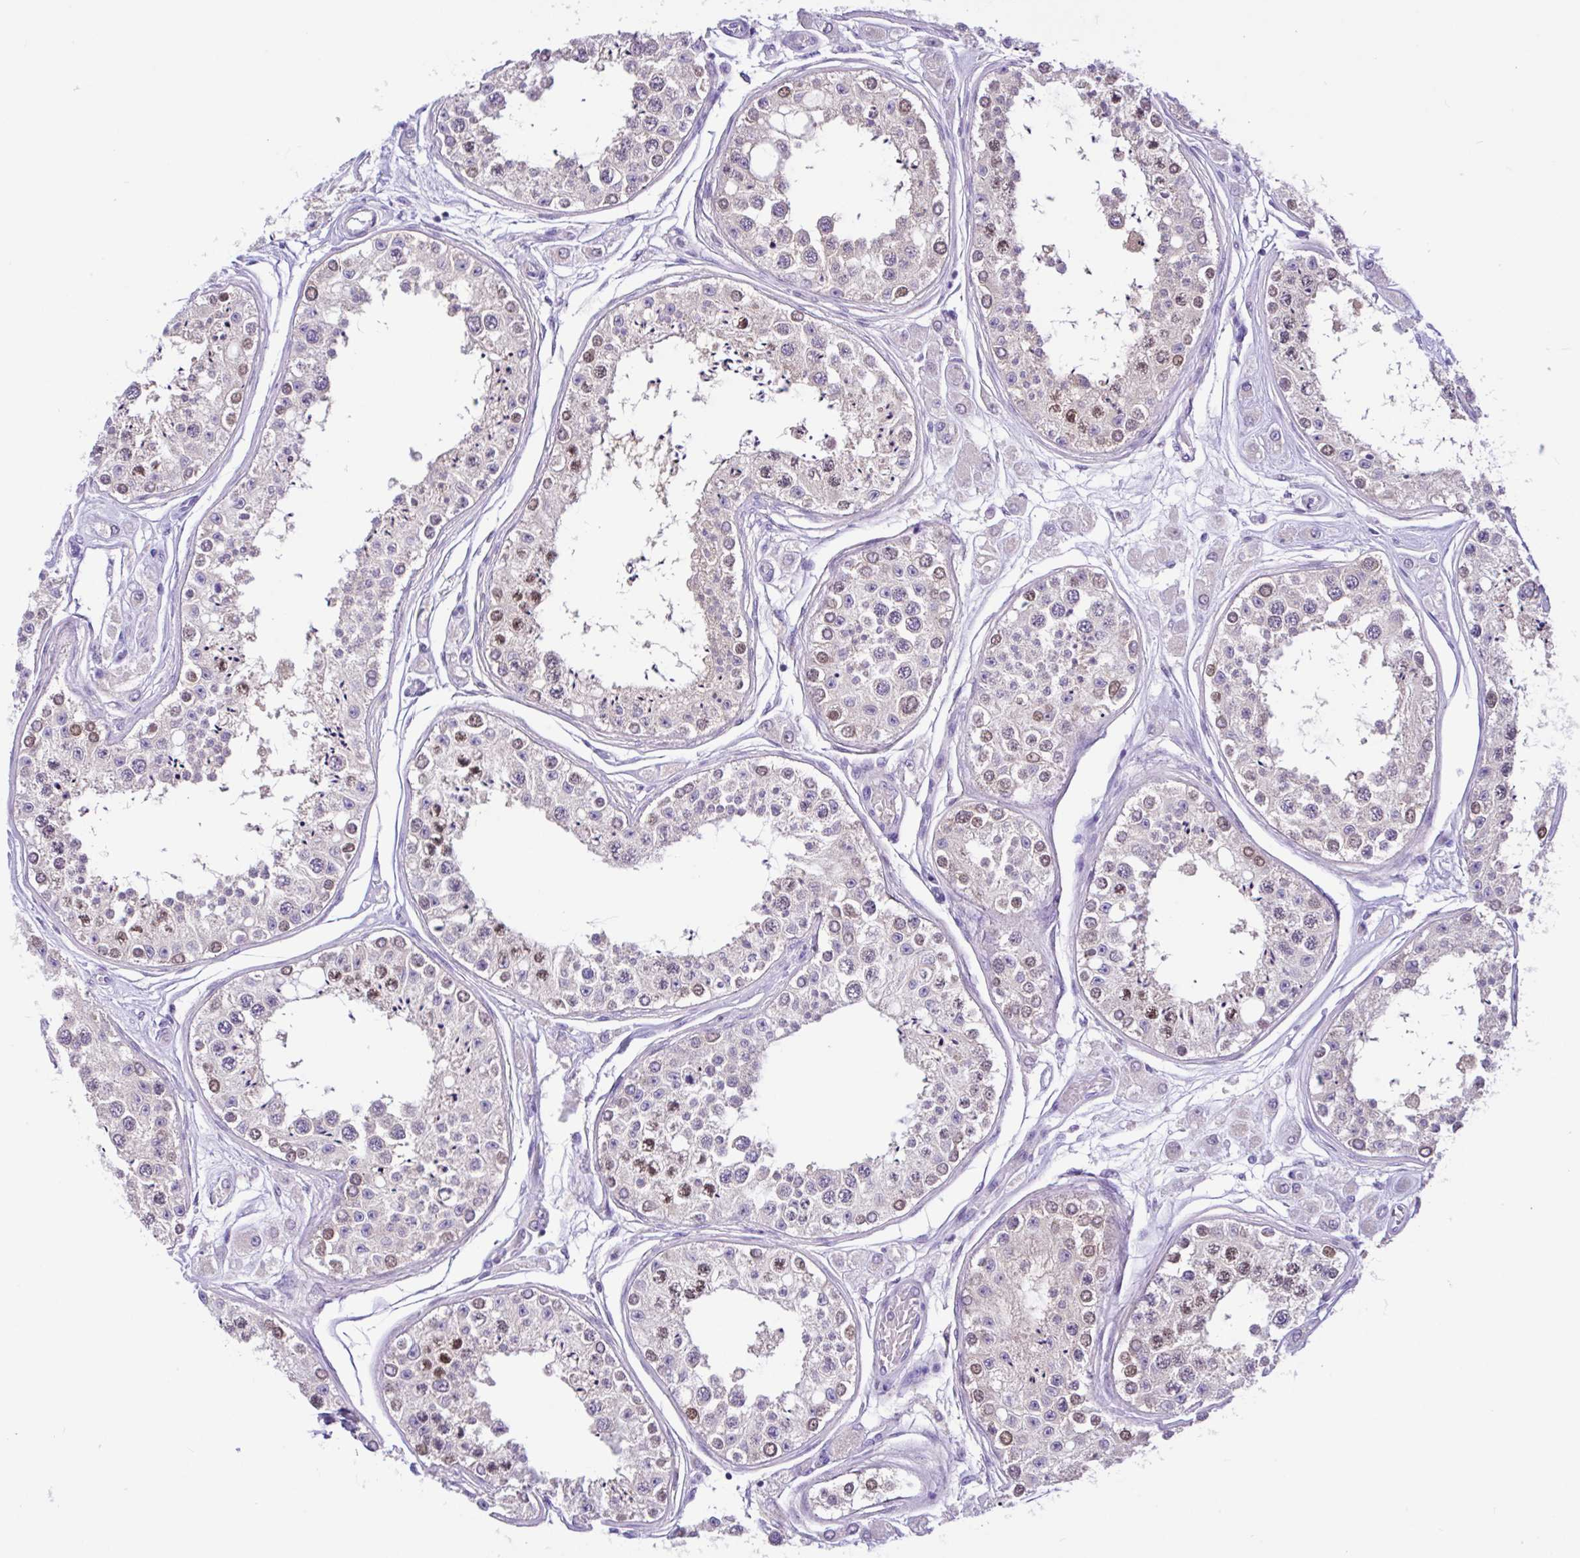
{"staining": {"intensity": "moderate", "quantity": "25%-75%", "location": "nuclear"}, "tissue": "testis", "cell_type": "Cells in seminiferous ducts", "image_type": "normal", "snomed": [{"axis": "morphology", "description": "Normal tissue, NOS"}, {"axis": "topography", "description": "Testis"}], "caption": "Testis was stained to show a protein in brown. There is medium levels of moderate nuclear staining in approximately 25%-75% of cells in seminiferous ducts. The staining is performed using DAB brown chromogen to label protein expression. The nuclei are counter-stained blue using hematoxylin.", "gene": "ANO4", "patient": {"sex": "male", "age": 25}}